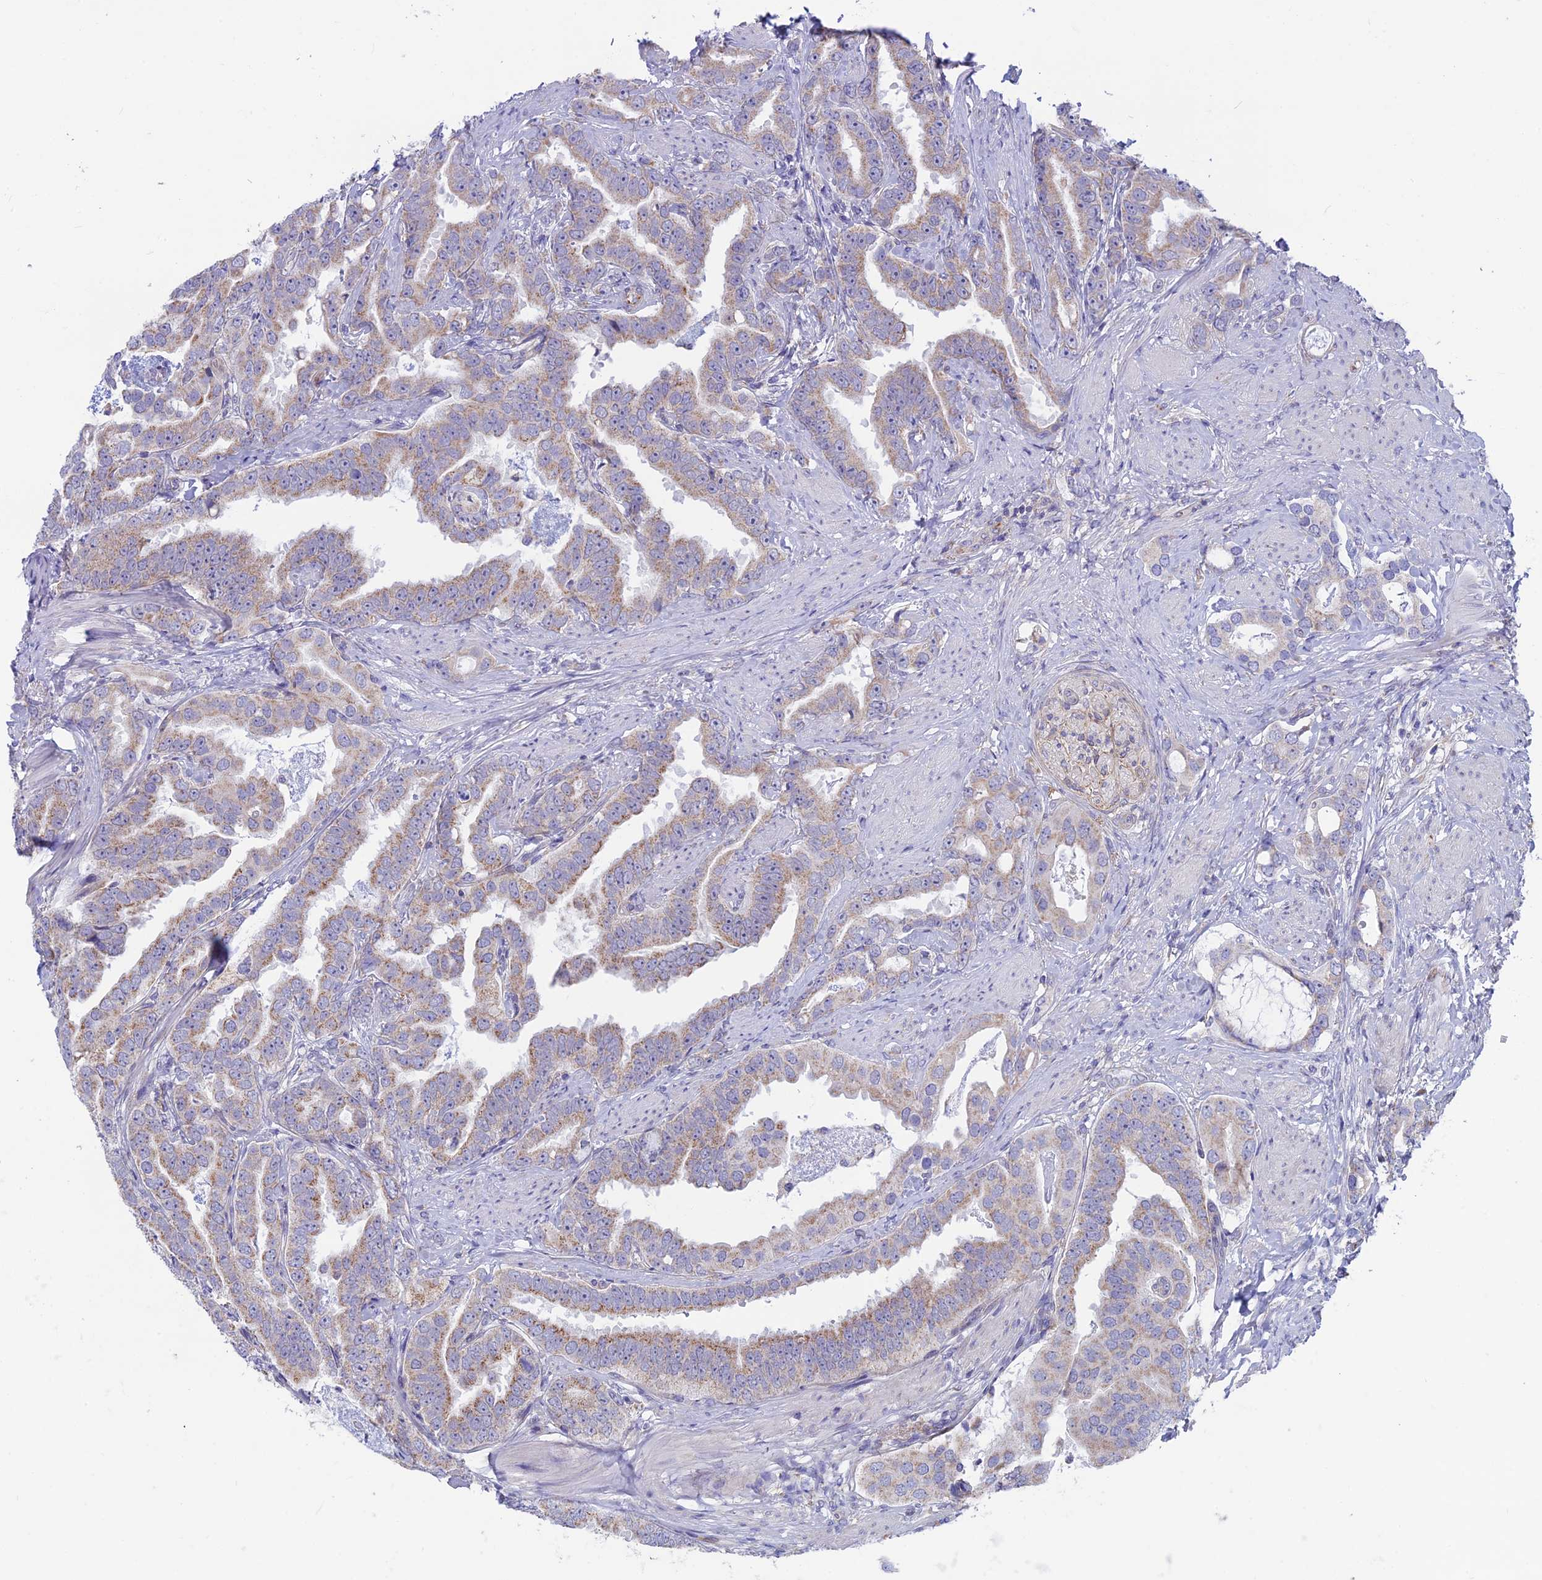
{"staining": {"intensity": "moderate", "quantity": "25%-75%", "location": "cytoplasmic/membranous"}, "tissue": "prostate cancer", "cell_type": "Tumor cells", "image_type": "cancer", "snomed": [{"axis": "morphology", "description": "Adenocarcinoma, Low grade"}, {"axis": "topography", "description": "Prostate"}], "caption": "Protein analysis of prostate adenocarcinoma (low-grade) tissue displays moderate cytoplasmic/membranous staining in about 25%-75% of tumor cells.", "gene": "PLAC9", "patient": {"sex": "male", "age": 71}}